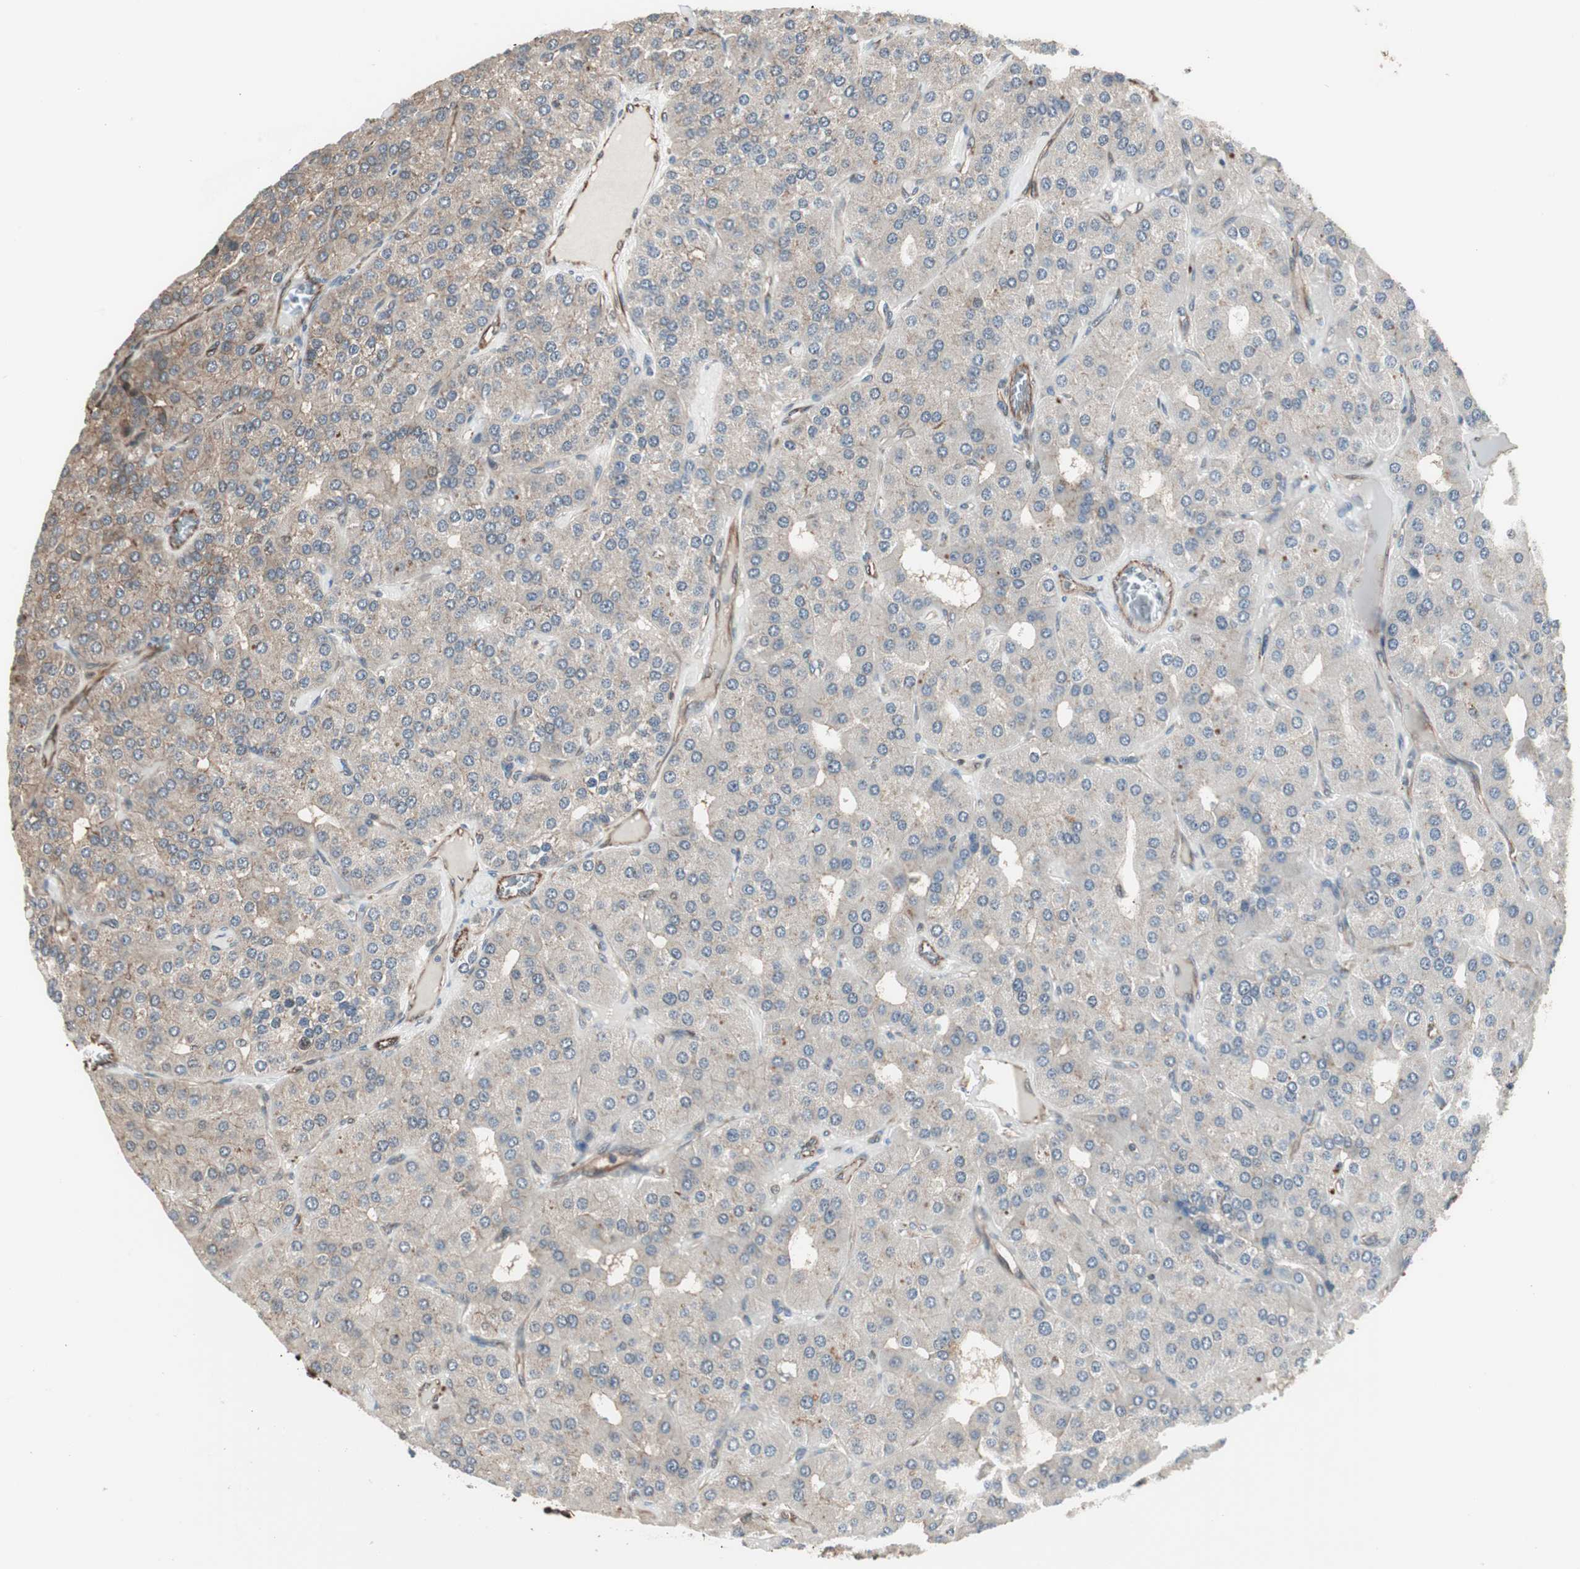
{"staining": {"intensity": "weak", "quantity": "25%-75%", "location": "cytoplasmic/membranous"}, "tissue": "parathyroid gland", "cell_type": "Glandular cells", "image_type": "normal", "snomed": [{"axis": "morphology", "description": "Normal tissue, NOS"}, {"axis": "morphology", "description": "Adenoma, NOS"}, {"axis": "topography", "description": "Parathyroid gland"}], "caption": "Benign parathyroid gland exhibits weak cytoplasmic/membranous expression in about 25%-75% of glandular cells, visualized by immunohistochemistry. (DAB (3,3'-diaminobenzidine) = brown stain, brightfield microscopy at high magnification).", "gene": "MAD2L2", "patient": {"sex": "female", "age": 86}}